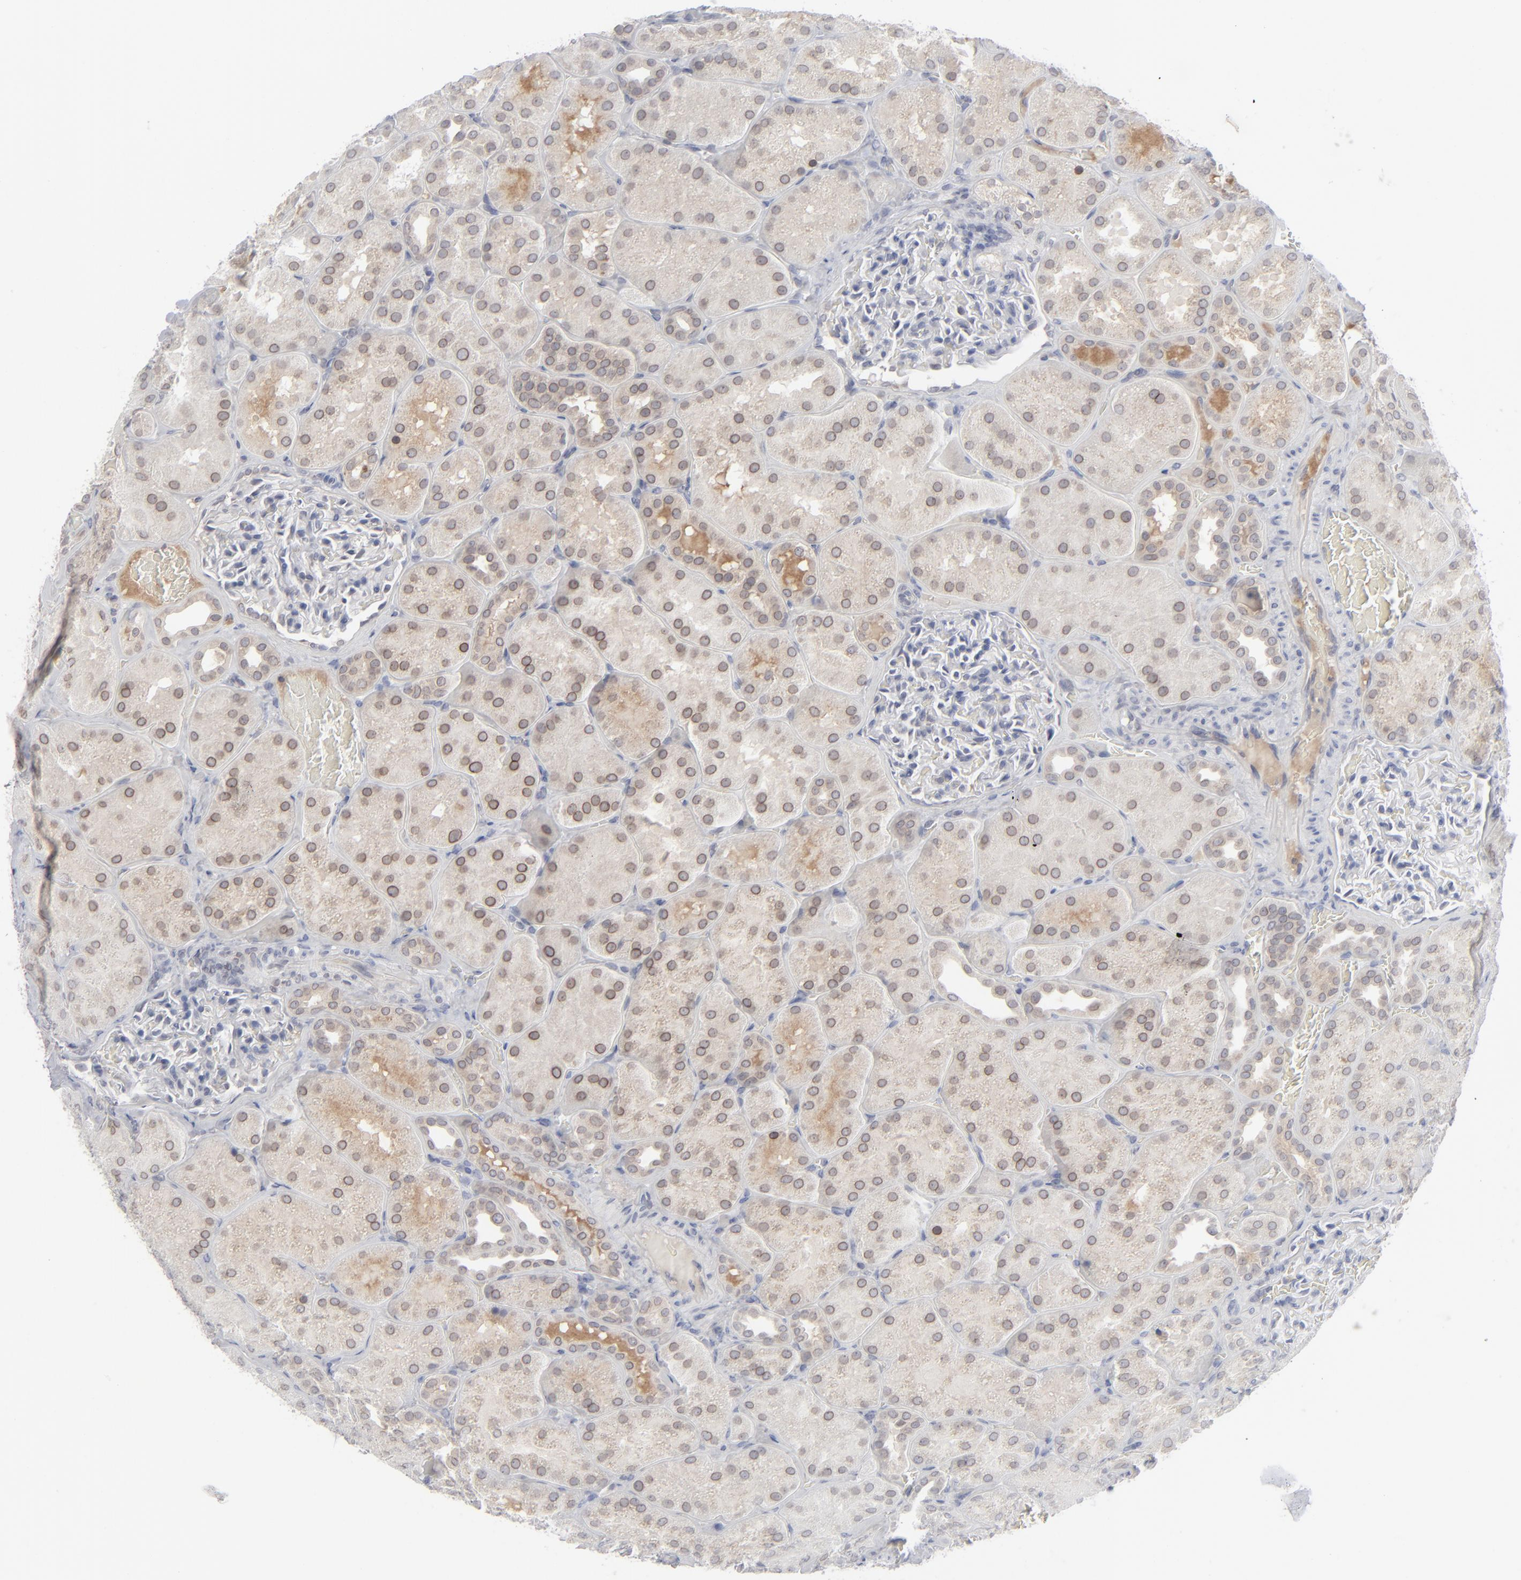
{"staining": {"intensity": "negative", "quantity": "none", "location": "none"}, "tissue": "kidney", "cell_type": "Cells in glomeruli", "image_type": "normal", "snomed": [{"axis": "morphology", "description": "Normal tissue, NOS"}, {"axis": "topography", "description": "Kidney"}], "caption": "Immunohistochemical staining of normal kidney shows no significant staining in cells in glomeruli. (IHC, brightfield microscopy, high magnification).", "gene": "NUP88", "patient": {"sex": "male", "age": 28}}